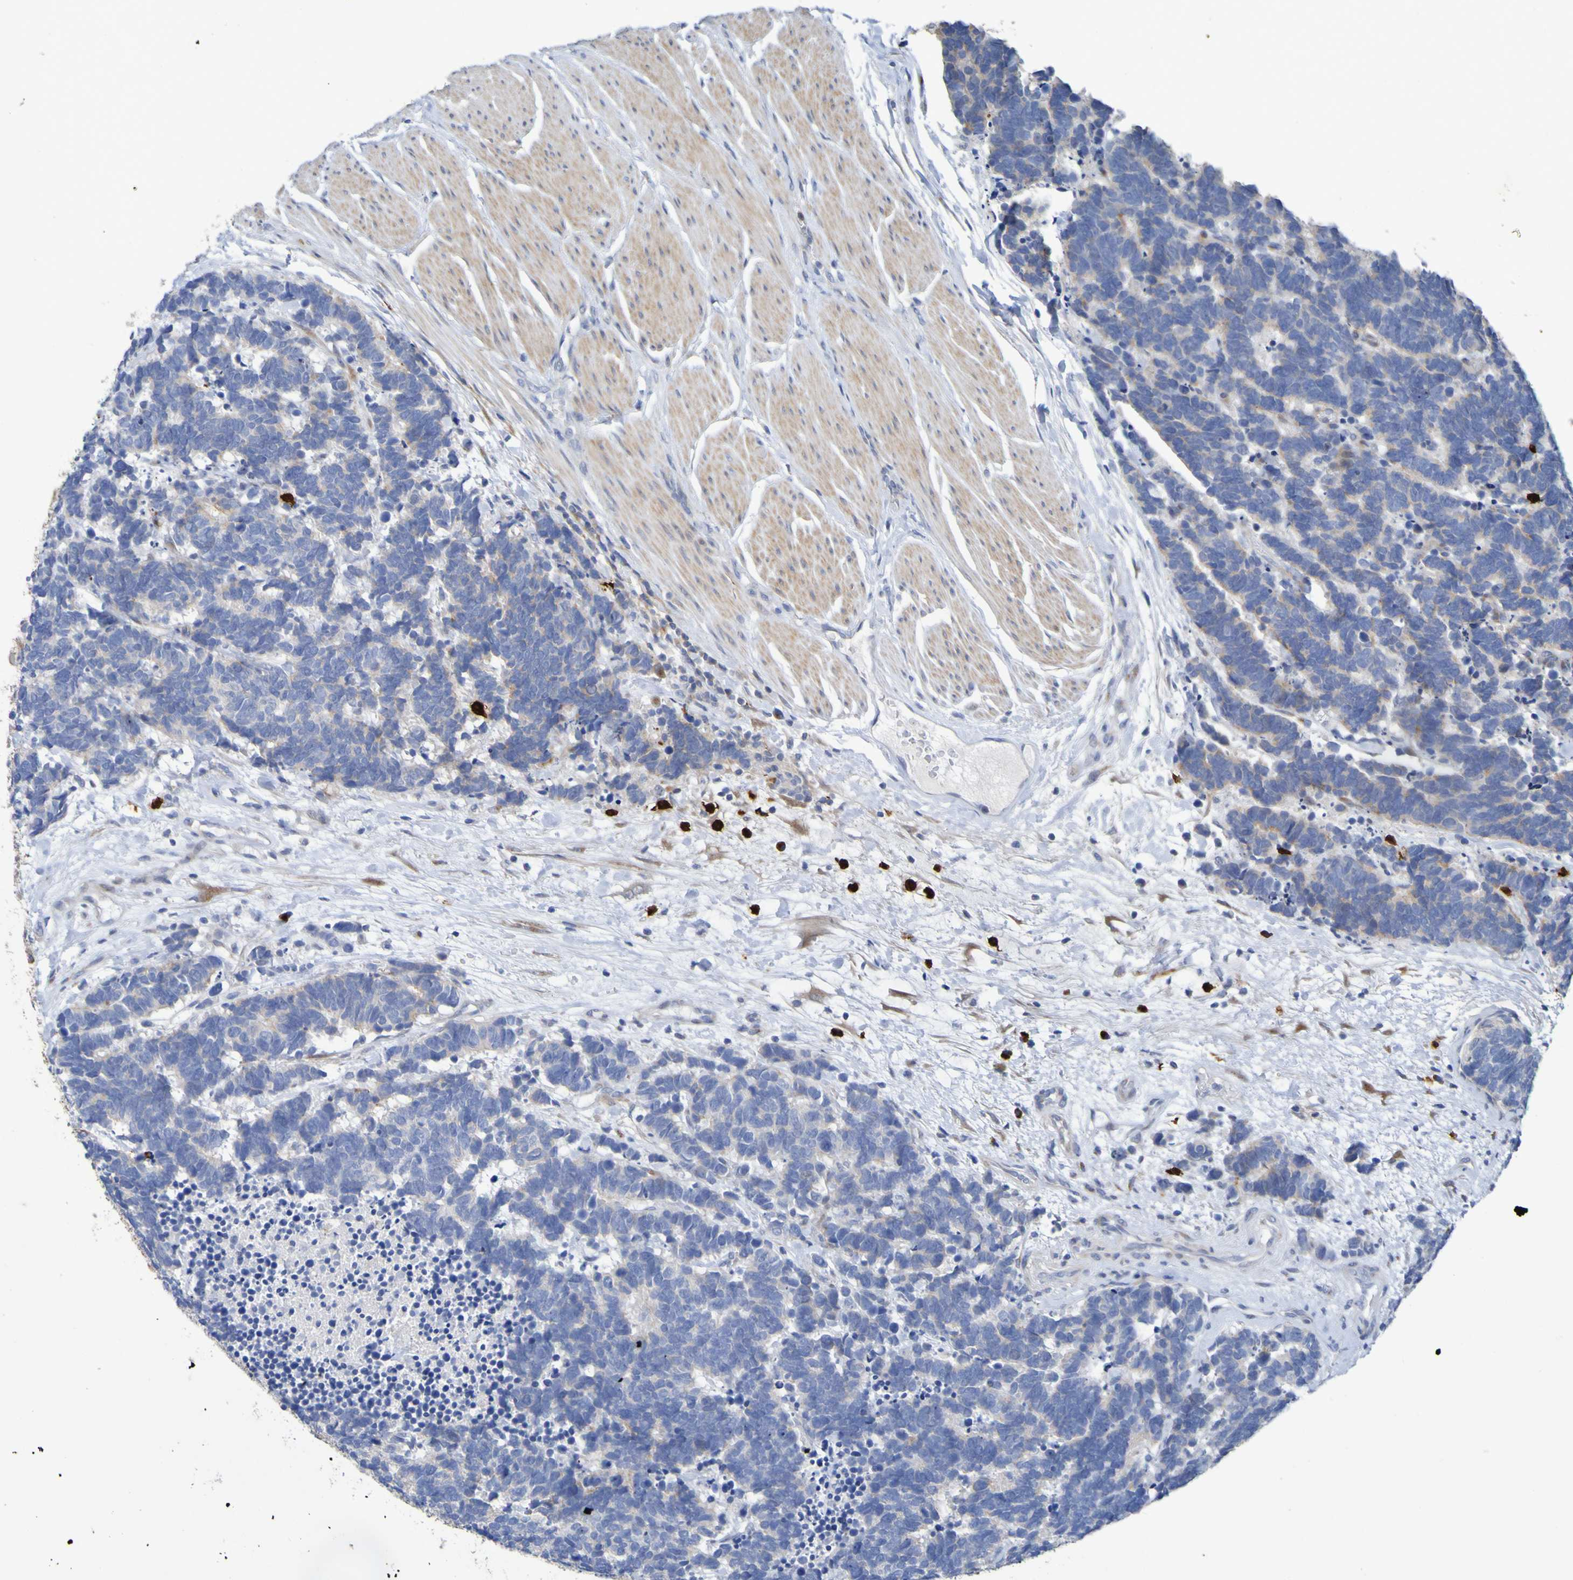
{"staining": {"intensity": "weak", "quantity": "25%-75%", "location": "cytoplasmic/membranous"}, "tissue": "carcinoid", "cell_type": "Tumor cells", "image_type": "cancer", "snomed": [{"axis": "morphology", "description": "Carcinoma, NOS"}, {"axis": "morphology", "description": "Carcinoid, malignant, NOS"}, {"axis": "topography", "description": "Urinary bladder"}], "caption": "Immunohistochemistry histopathology image of neoplastic tissue: malignant carcinoid stained using immunohistochemistry (IHC) reveals low levels of weak protein expression localized specifically in the cytoplasmic/membranous of tumor cells, appearing as a cytoplasmic/membranous brown color.", "gene": "C11orf24", "patient": {"sex": "male", "age": 57}}